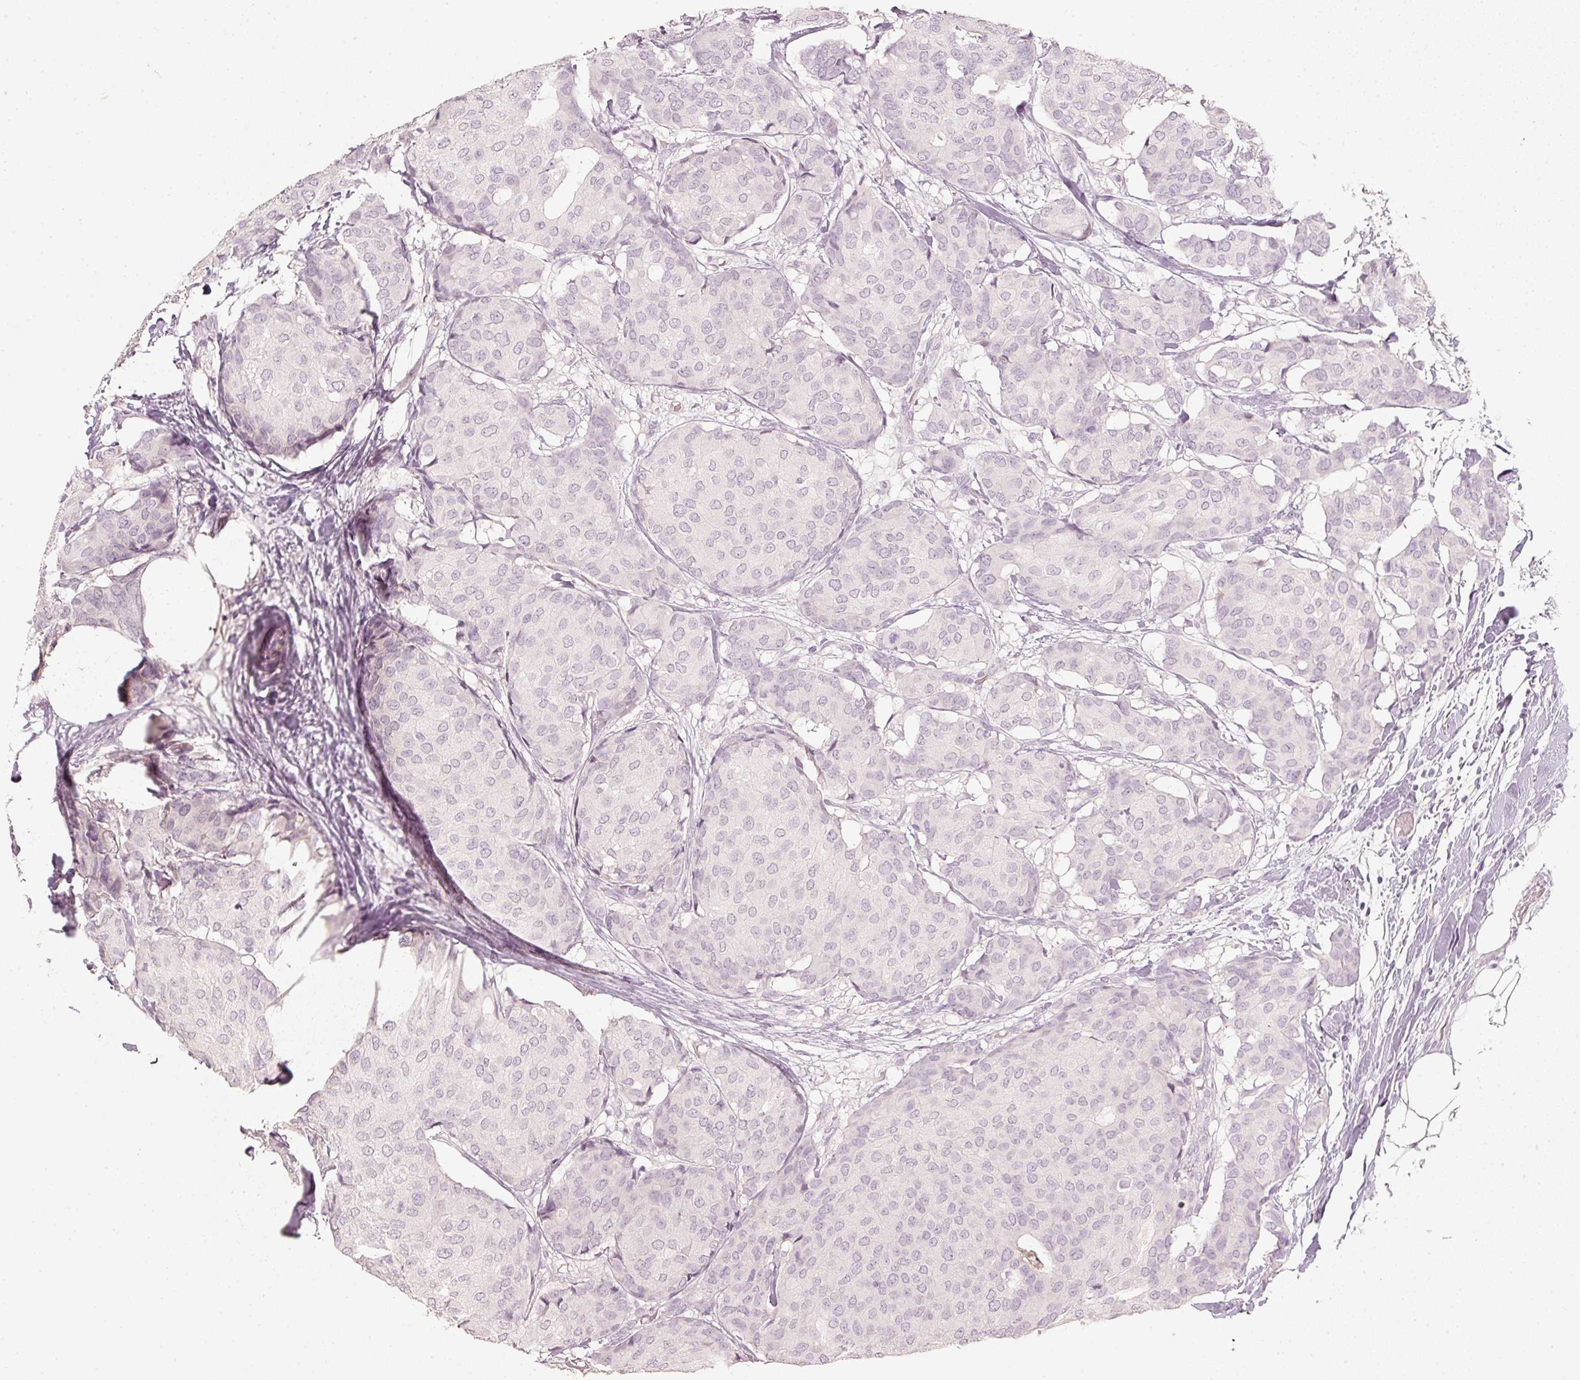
{"staining": {"intensity": "negative", "quantity": "none", "location": "none"}, "tissue": "breast cancer", "cell_type": "Tumor cells", "image_type": "cancer", "snomed": [{"axis": "morphology", "description": "Duct carcinoma"}, {"axis": "topography", "description": "Breast"}], "caption": "An IHC photomicrograph of invasive ductal carcinoma (breast) is shown. There is no staining in tumor cells of invasive ductal carcinoma (breast). The staining was performed using DAB to visualize the protein expression in brown, while the nuclei were stained in blue with hematoxylin (Magnification: 20x).", "gene": "STEAP1", "patient": {"sex": "female", "age": 75}}